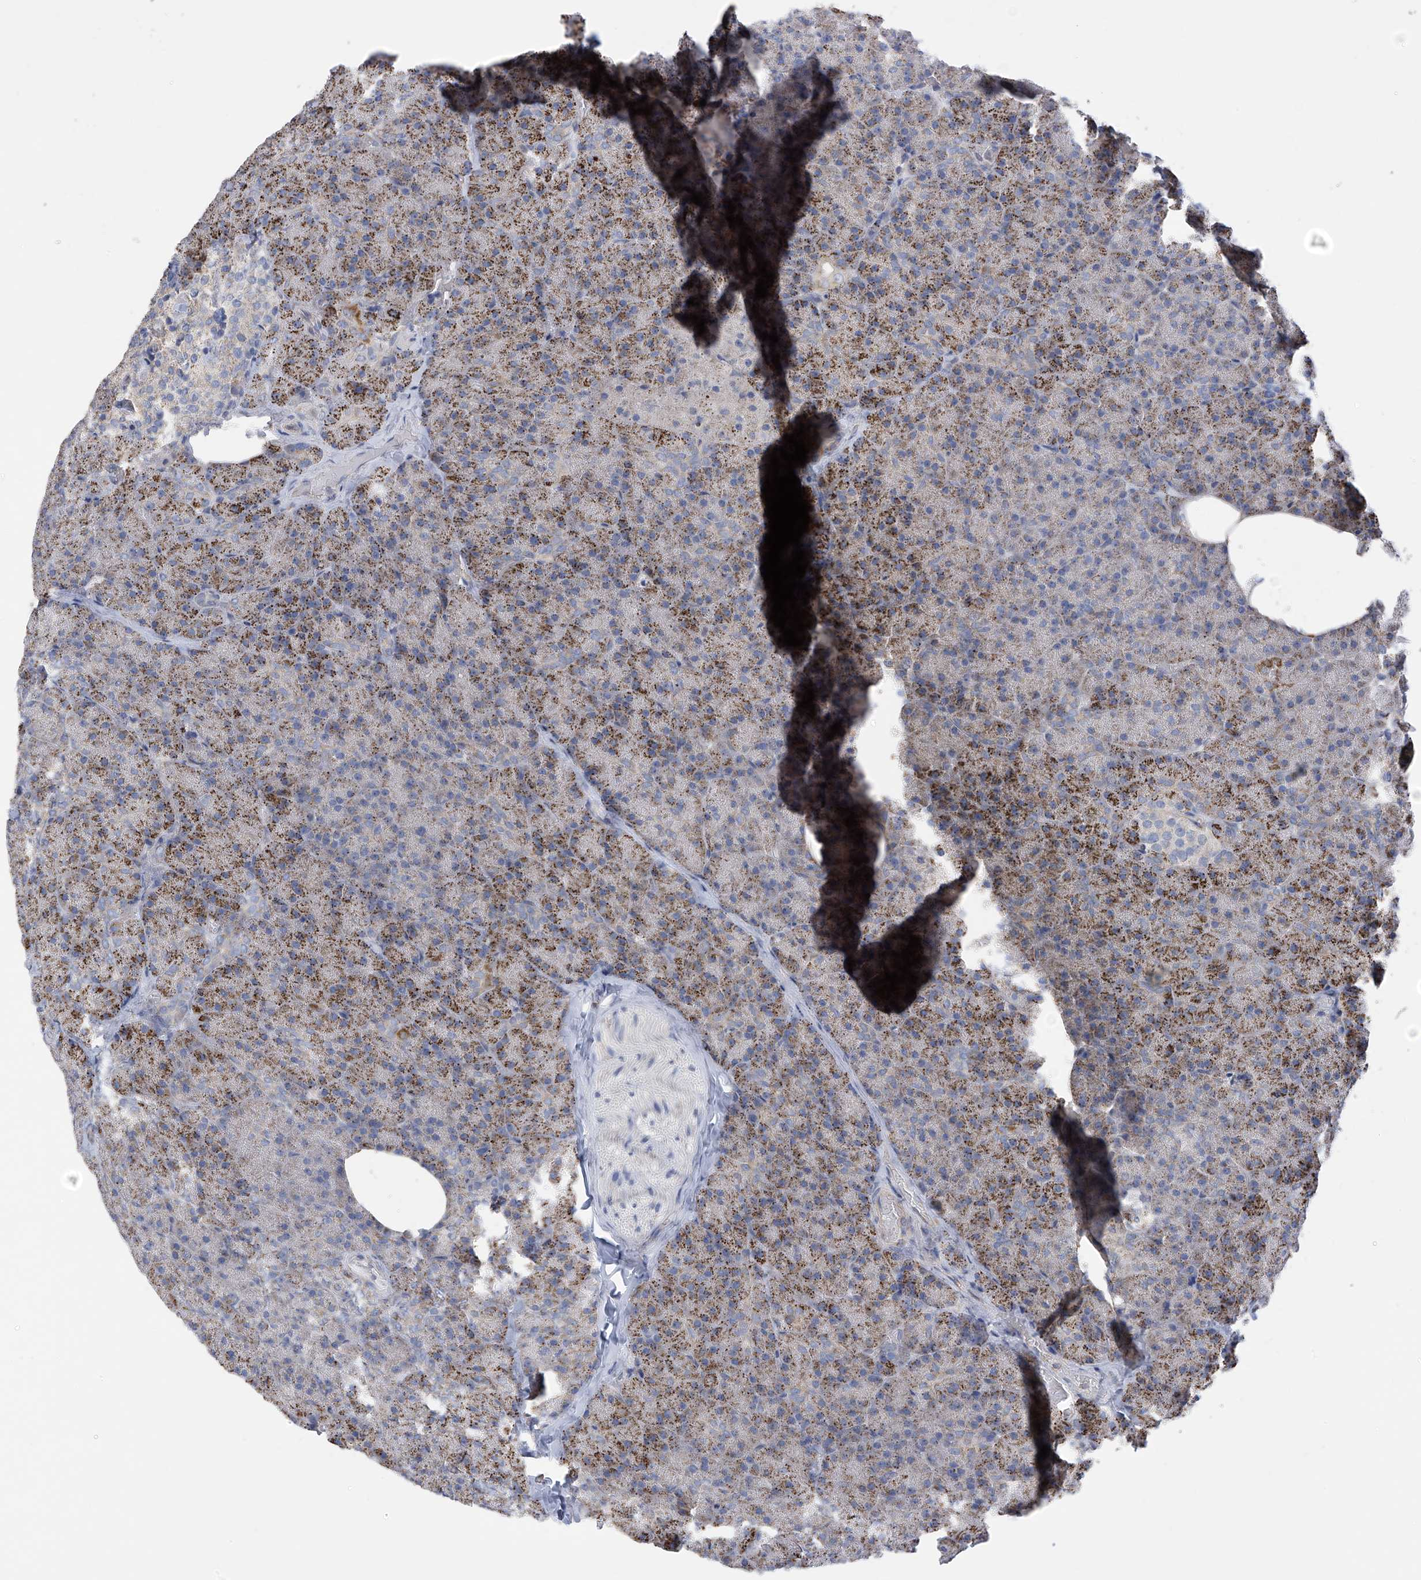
{"staining": {"intensity": "strong", "quantity": "25%-75%", "location": "cytoplasmic/membranous"}, "tissue": "pancreas", "cell_type": "Exocrine glandular cells", "image_type": "normal", "snomed": [{"axis": "morphology", "description": "Normal tissue, NOS"}, {"axis": "morphology", "description": "Carcinoid, malignant, NOS"}, {"axis": "topography", "description": "Pancreas"}], "caption": "Immunohistochemical staining of normal human pancreas demonstrates strong cytoplasmic/membranous protein expression in about 25%-75% of exocrine glandular cells. The staining is performed using DAB (3,3'-diaminobenzidine) brown chromogen to label protein expression. The nuclei are counter-stained blue using hematoxylin.", "gene": "SLCO4A1", "patient": {"sex": "female", "age": 35}}